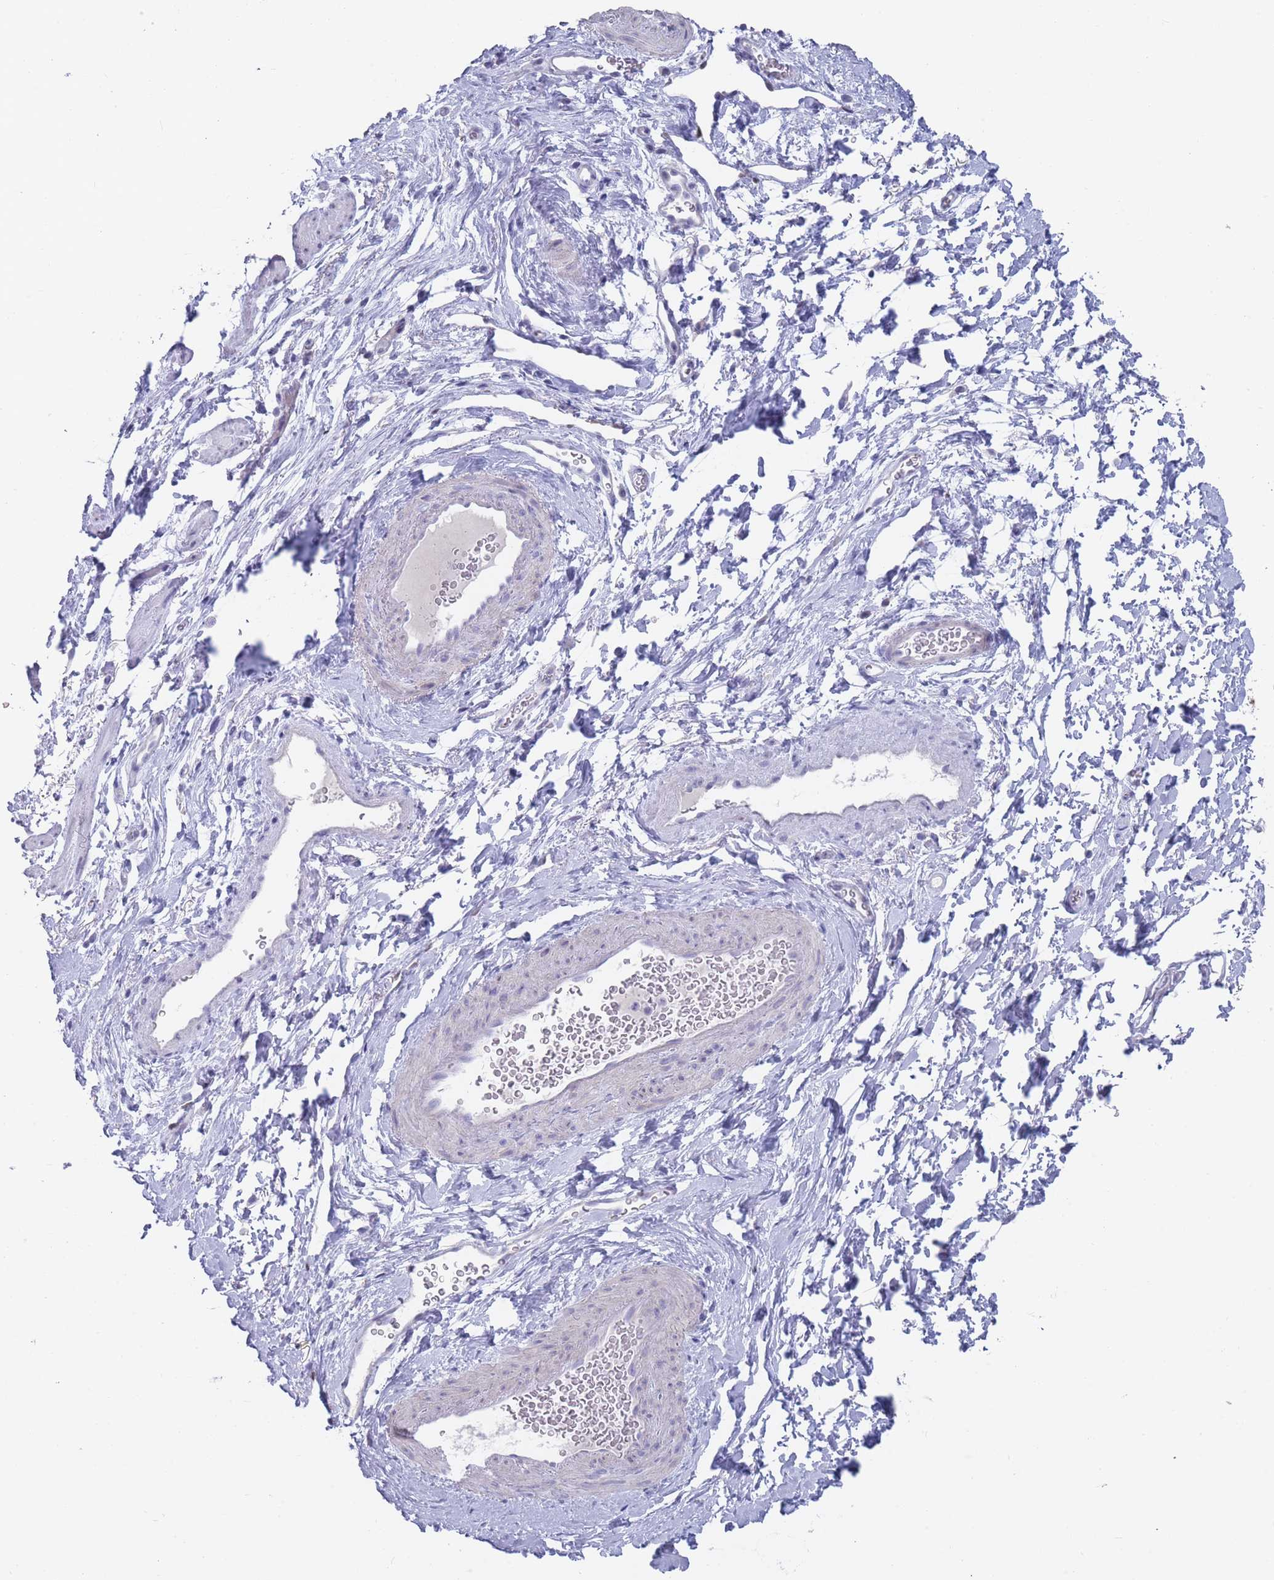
{"staining": {"intensity": "negative", "quantity": "none", "location": "none"}, "tissue": "smooth muscle", "cell_type": "Smooth muscle cells", "image_type": "normal", "snomed": [{"axis": "morphology", "description": "Normal tissue, NOS"}, {"axis": "topography", "description": "Smooth muscle"}, {"axis": "topography", "description": "Peripheral nerve tissue"}], "caption": "A high-resolution photomicrograph shows immunohistochemistry staining of unremarkable smooth muscle, which exhibits no significant expression in smooth muscle cells. (DAB (3,3'-diaminobenzidine) immunohistochemistry (IHC) with hematoxylin counter stain).", "gene": "PIGU", "patient": {"sex": "male", "age": 69}}